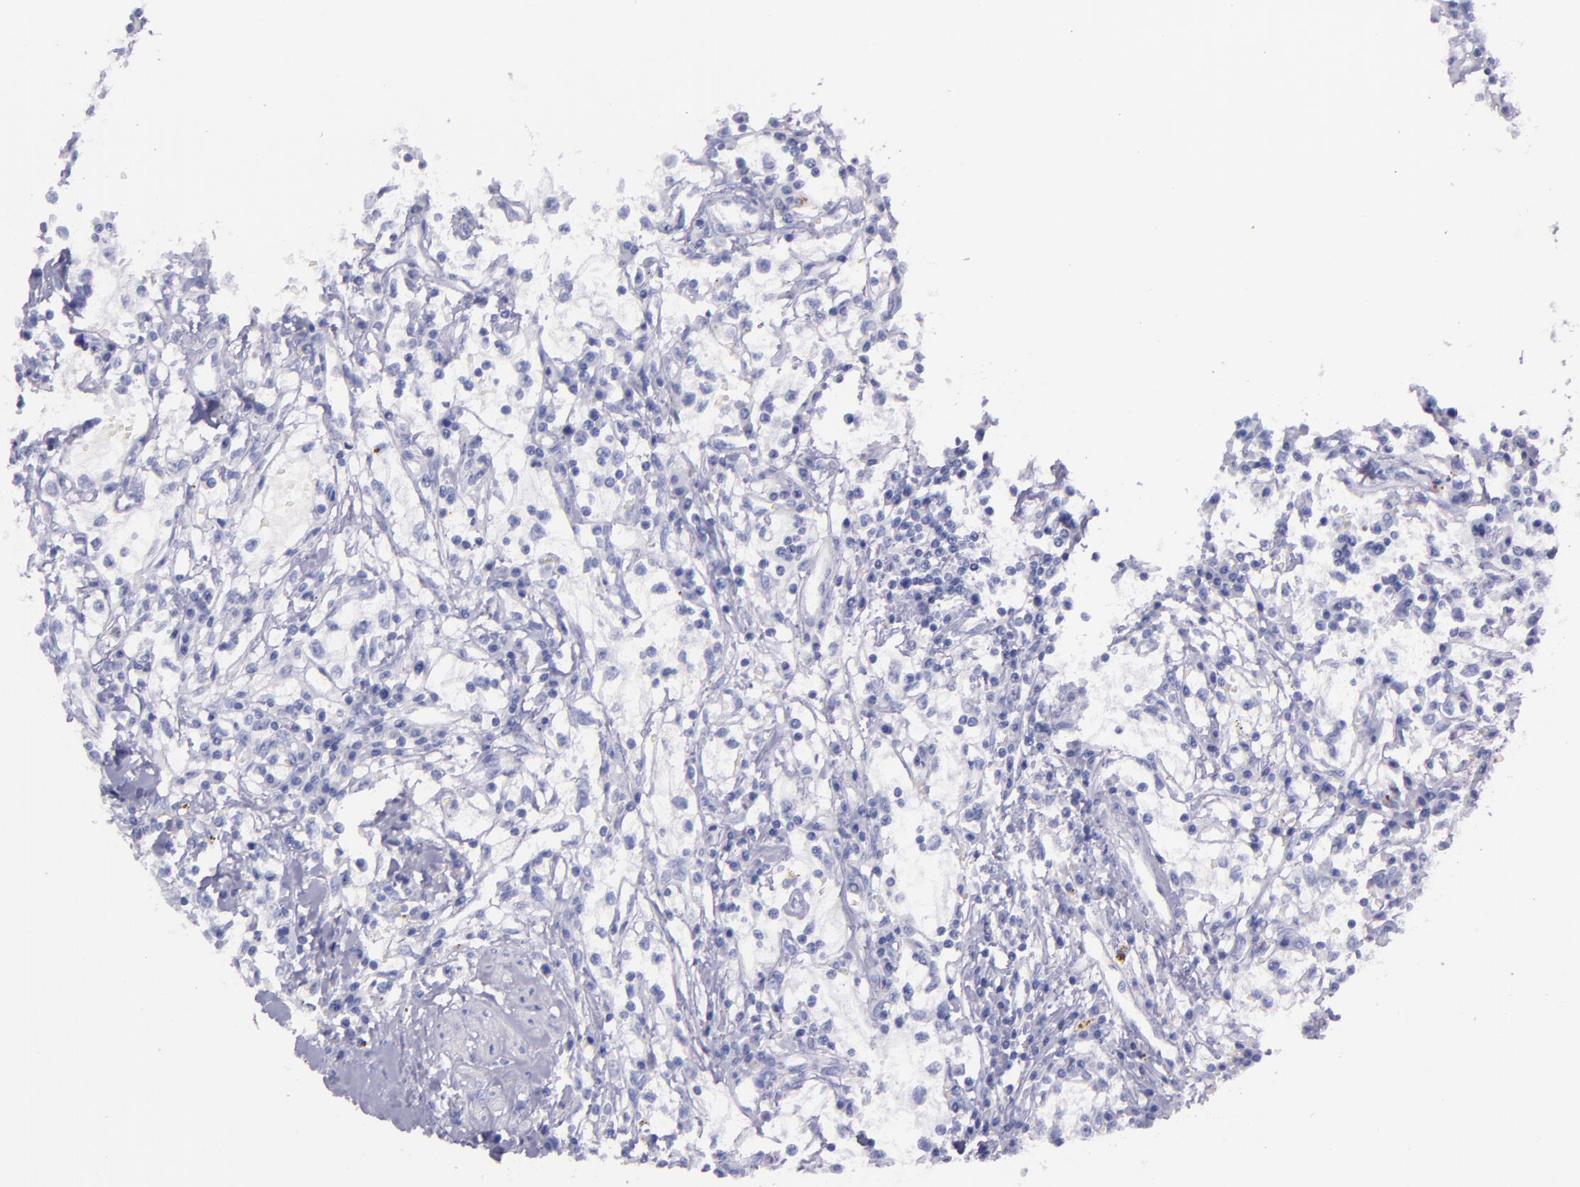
{"staining": {"intensity": "negative", "quantity": "none", "location": "none"}, "tissue": "renal cancer", "cell_type": "Tumor cells", "image_type": "cancer", "snomed": [{"axis": "morphology", "description": "Adenocarcinoma, NOS"}, {"axis": "topography", "description": "Kidney"}], "caption": "Adenocarcinoma (renal) stained for a protein using immunohistochemistry (IHC) shows no expression tumor cells.", "gene": "SFTPA2", "patient": {"sex": "male", "age": 82}}